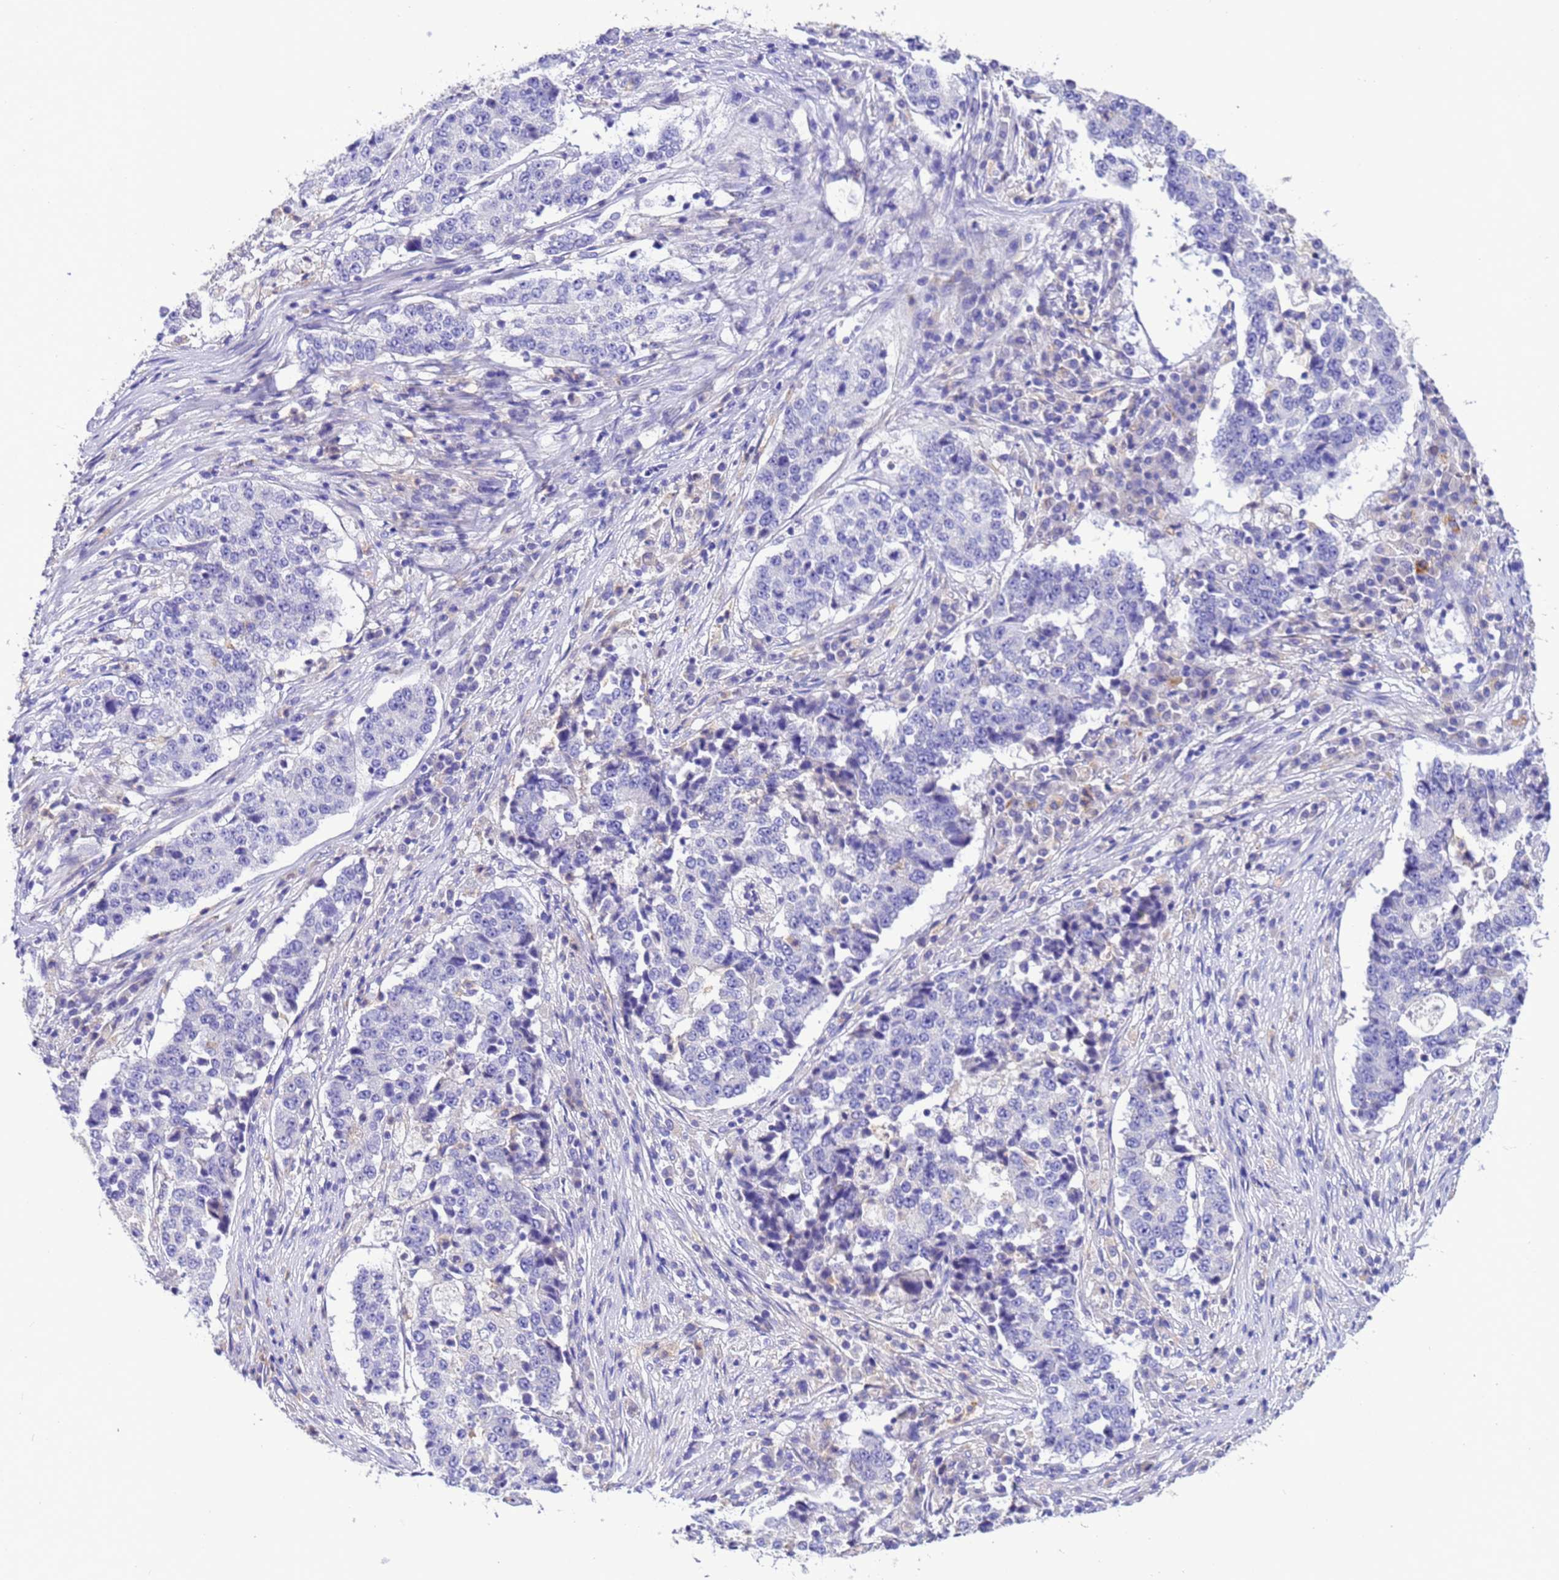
{"staining": {"intensity": "negative", "quantity": "none", "location": "none"}, "tissue": "stomach cancer", "cell_type": "Tumor cells", "image_type": "cancer", "snomed": [{"axis": "morphology", "description": "Adenocarcinoma, NOS"}, {"axis": "topography", "description": "Stomach"}], "caption": "This is an immunohistochemistry (IHC) histopathology image of human stomach cancer. There is no staining in tumor cells.", "gene": "KICS2", "patient": {"sex": "male", "age": 59}}